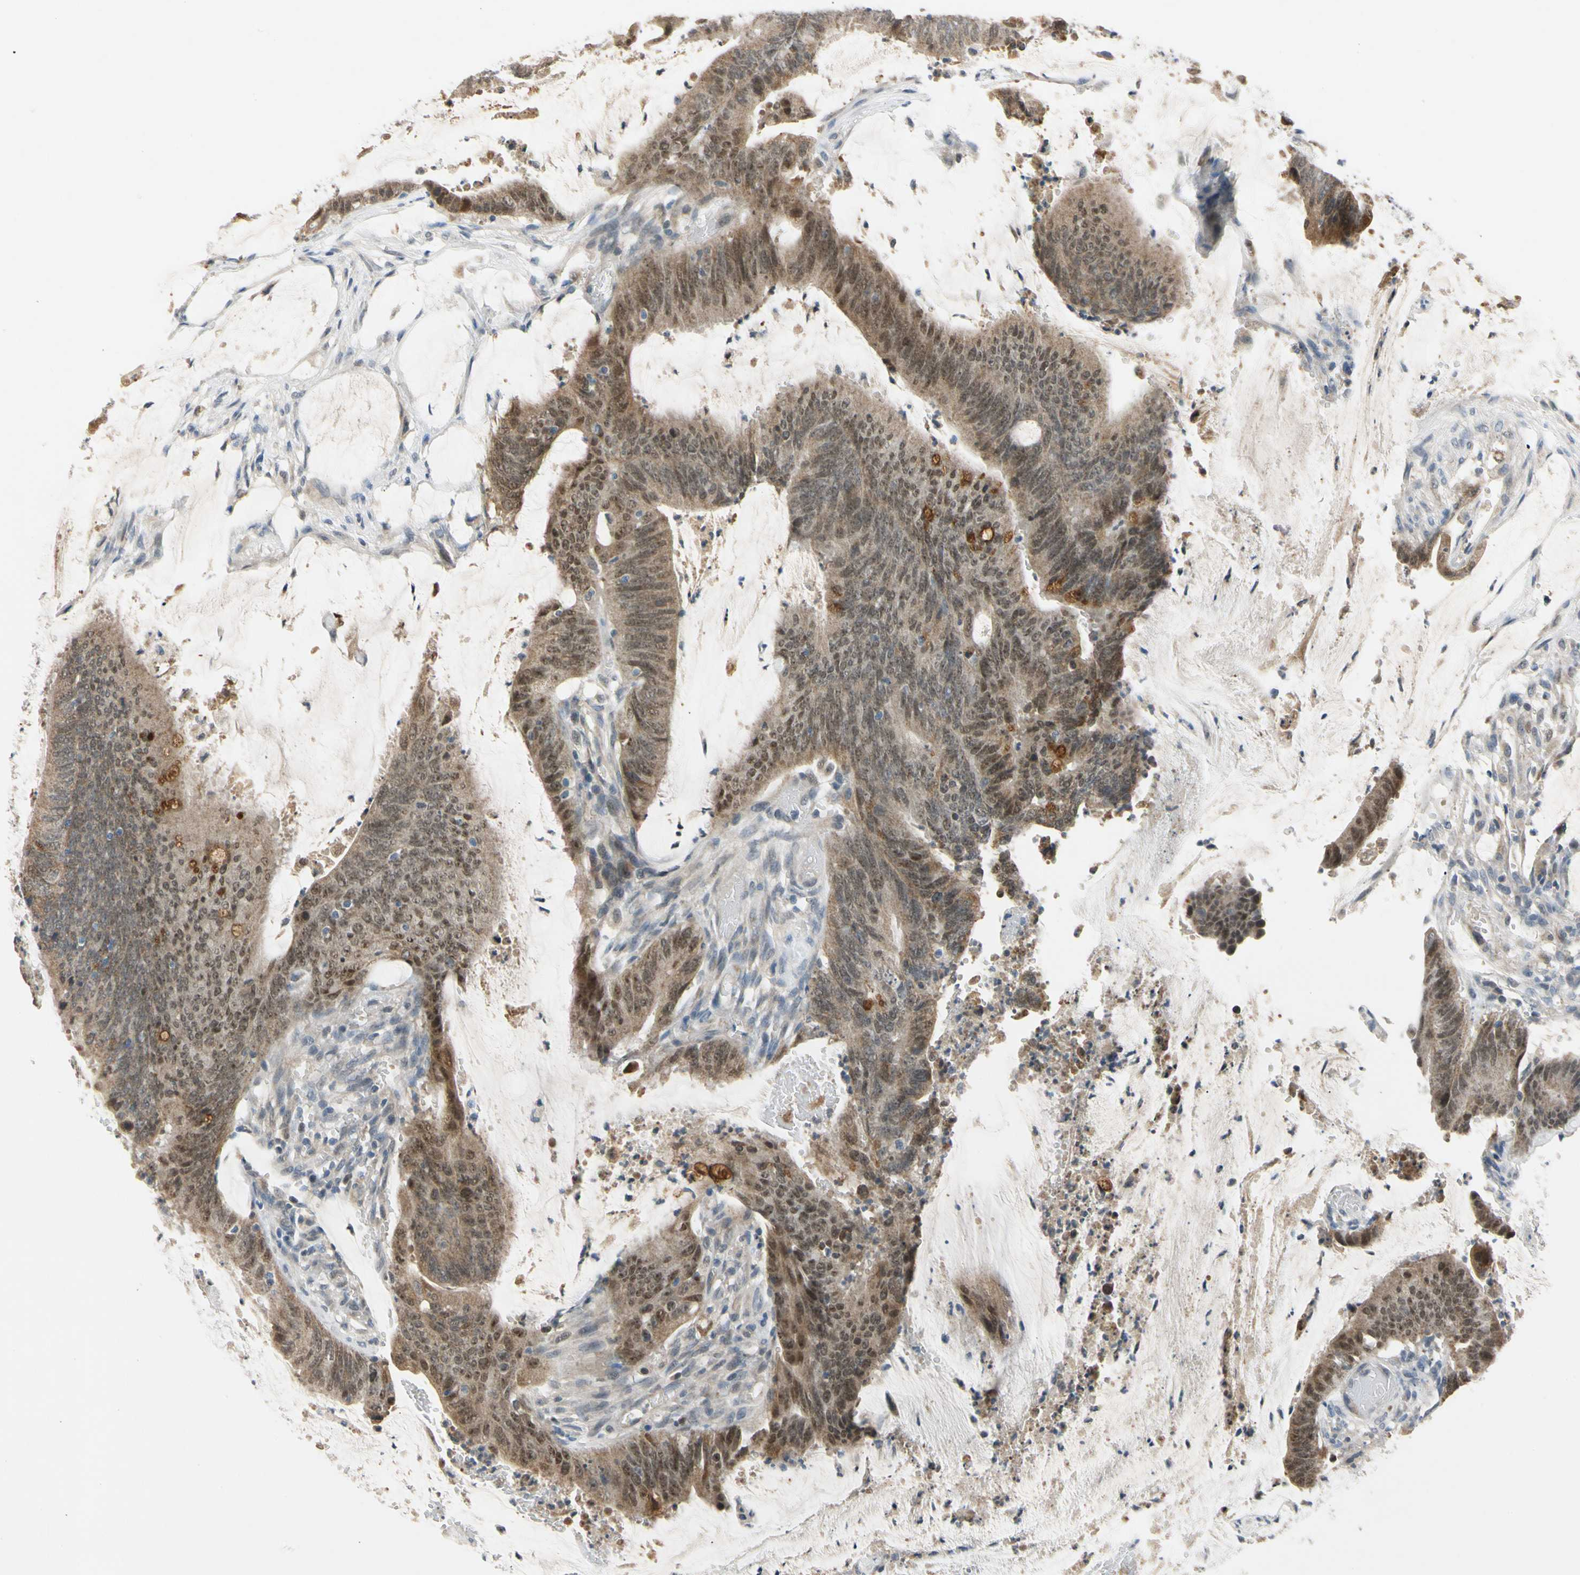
{"staining": {"intensity": "weak", "quantity": ">75%", "location": "nuclear"}, "tissue": "colorectal cancer", "cell_type": "Tumor cells", "image_type": "cancer", "snomed": [{"axis": "morphology", "description": "Adenocarcinoma, NOS"}, {"axis": "topography", "description": "Rectum"}], "caption": "This photomicrograph displays immunohistochemistry staining of colorectal cancer (adenocarcinoma), with low weak nuclear staining in about >75% of tumor cells.", "gene": "RIOX2", "patient": {"sex": "female", "age": 66}}